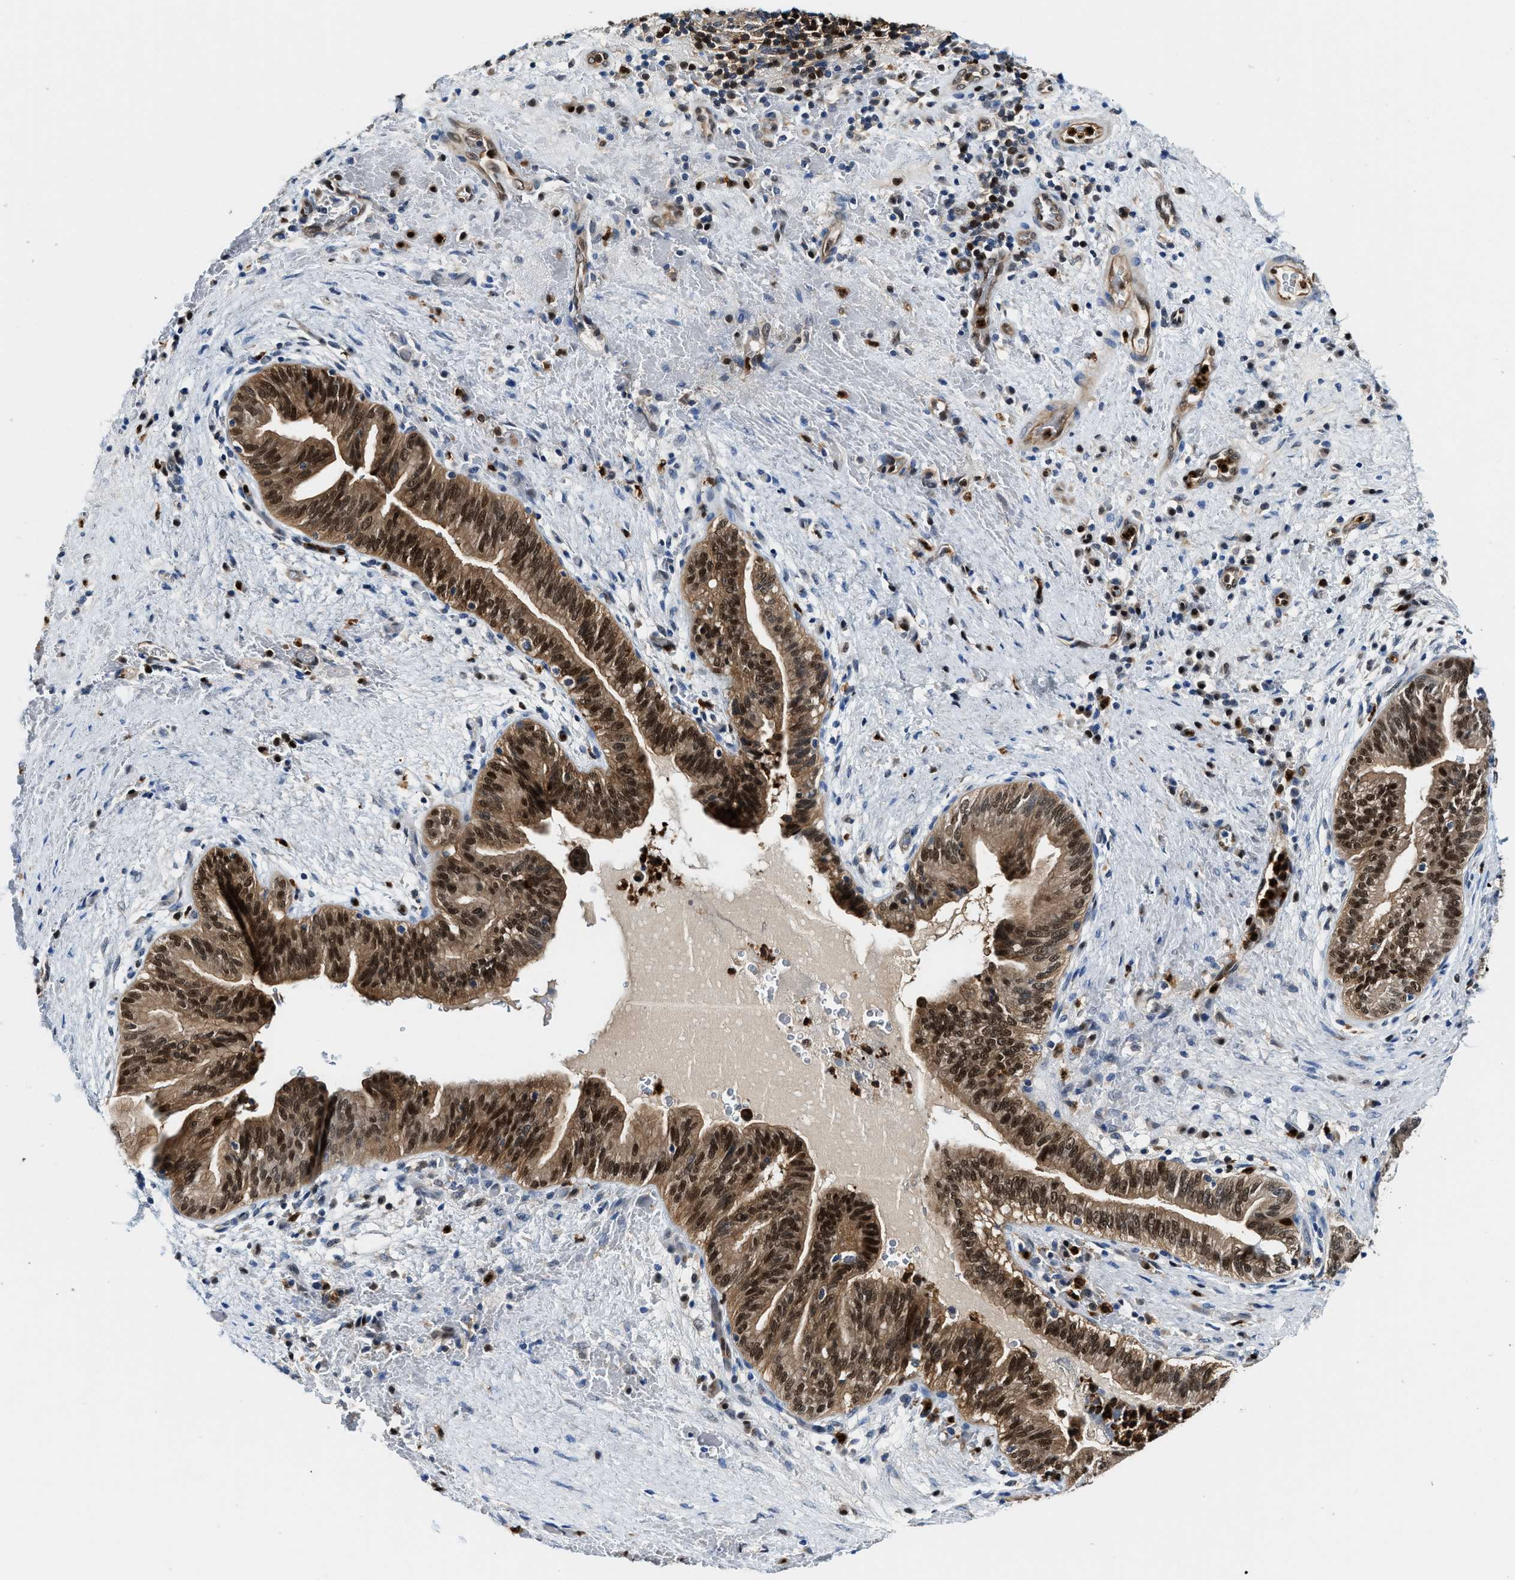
{"staining": {"intensity": "strong", "quantity": ">75%", "location": "cytoplasmic/membranous,nuclear"}, "tissue": "liver cancer", "cell_type": "Tumor cells", "image_type": "cancer", "snomed": [{"axis": "morphology", "description": "Cholangiocarcinoma"}, {"axis": "topography", "description": "Liver"}], "caption": "Immunohistochemistry (IHC) (DAB) staining of human liver cancer (cholangiocarcinoma) displays strong cytoplasmic/membranous and nuclear protein staining in approximately >75% of tumor cells.", "gene": "LTA4H", "patient": {"sex": "female", "age": 38}}